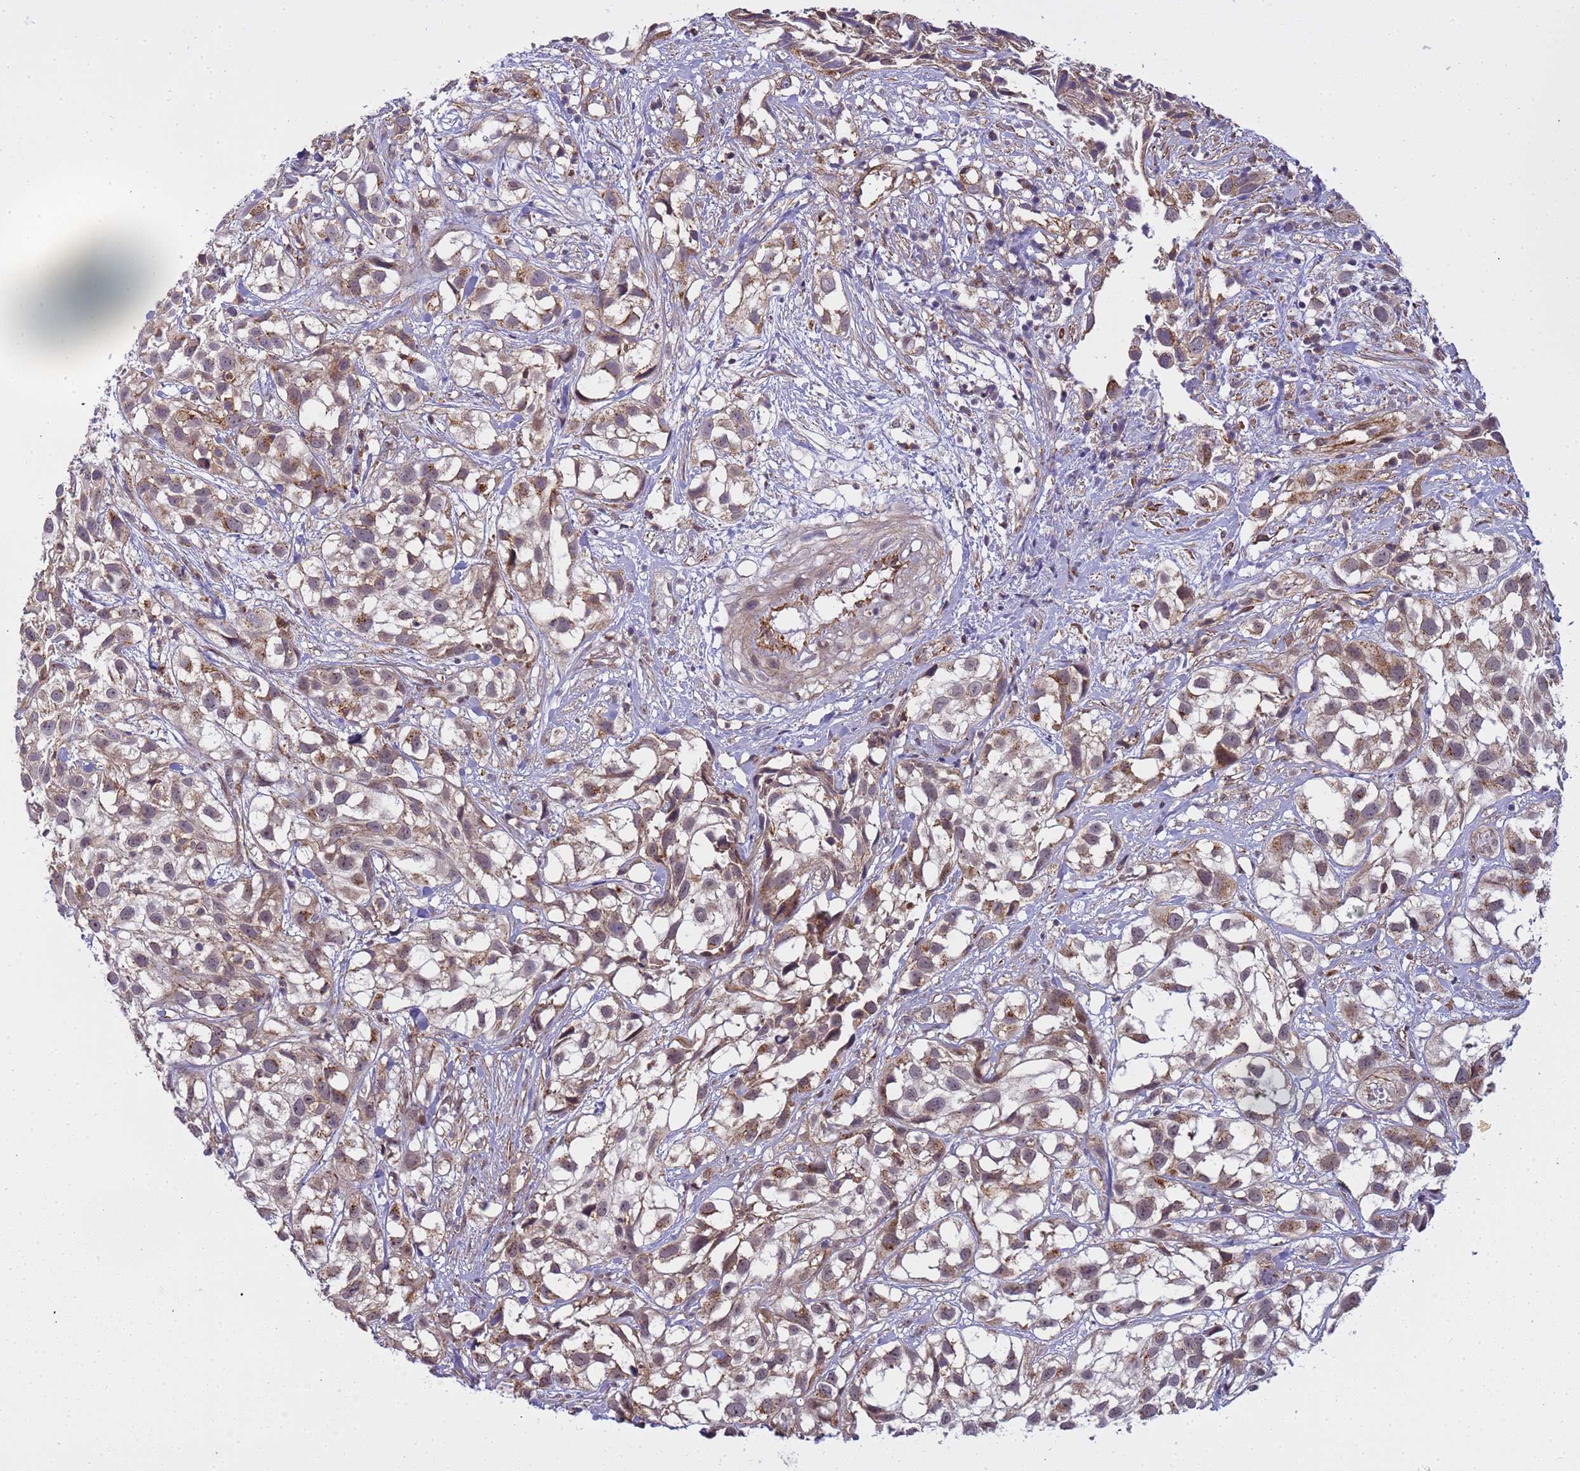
{"staining": {"intensity": "moderate", "quantity": ">75%", "location": "cytoplasmic/membranous,nuclear"}, "tissue": "urothelial cancer", "cell_type": "Tumor cells", "image_type": "cancer", "snomed": [{"axis": "morphology", "description": "Urothelial carcinoma, High grade"}, {"axis": "topography", "description": "Urinary bladder"}], "caption": "The micrograph shows immunohistochemical staining of urothelial cancer. There is moderate cytoplasmic/membranous and nuclear positivity is identified in approximately >75% of tumor cells.", "gene": "EMC2", "patient": {"sex": "male", "age": 56}}